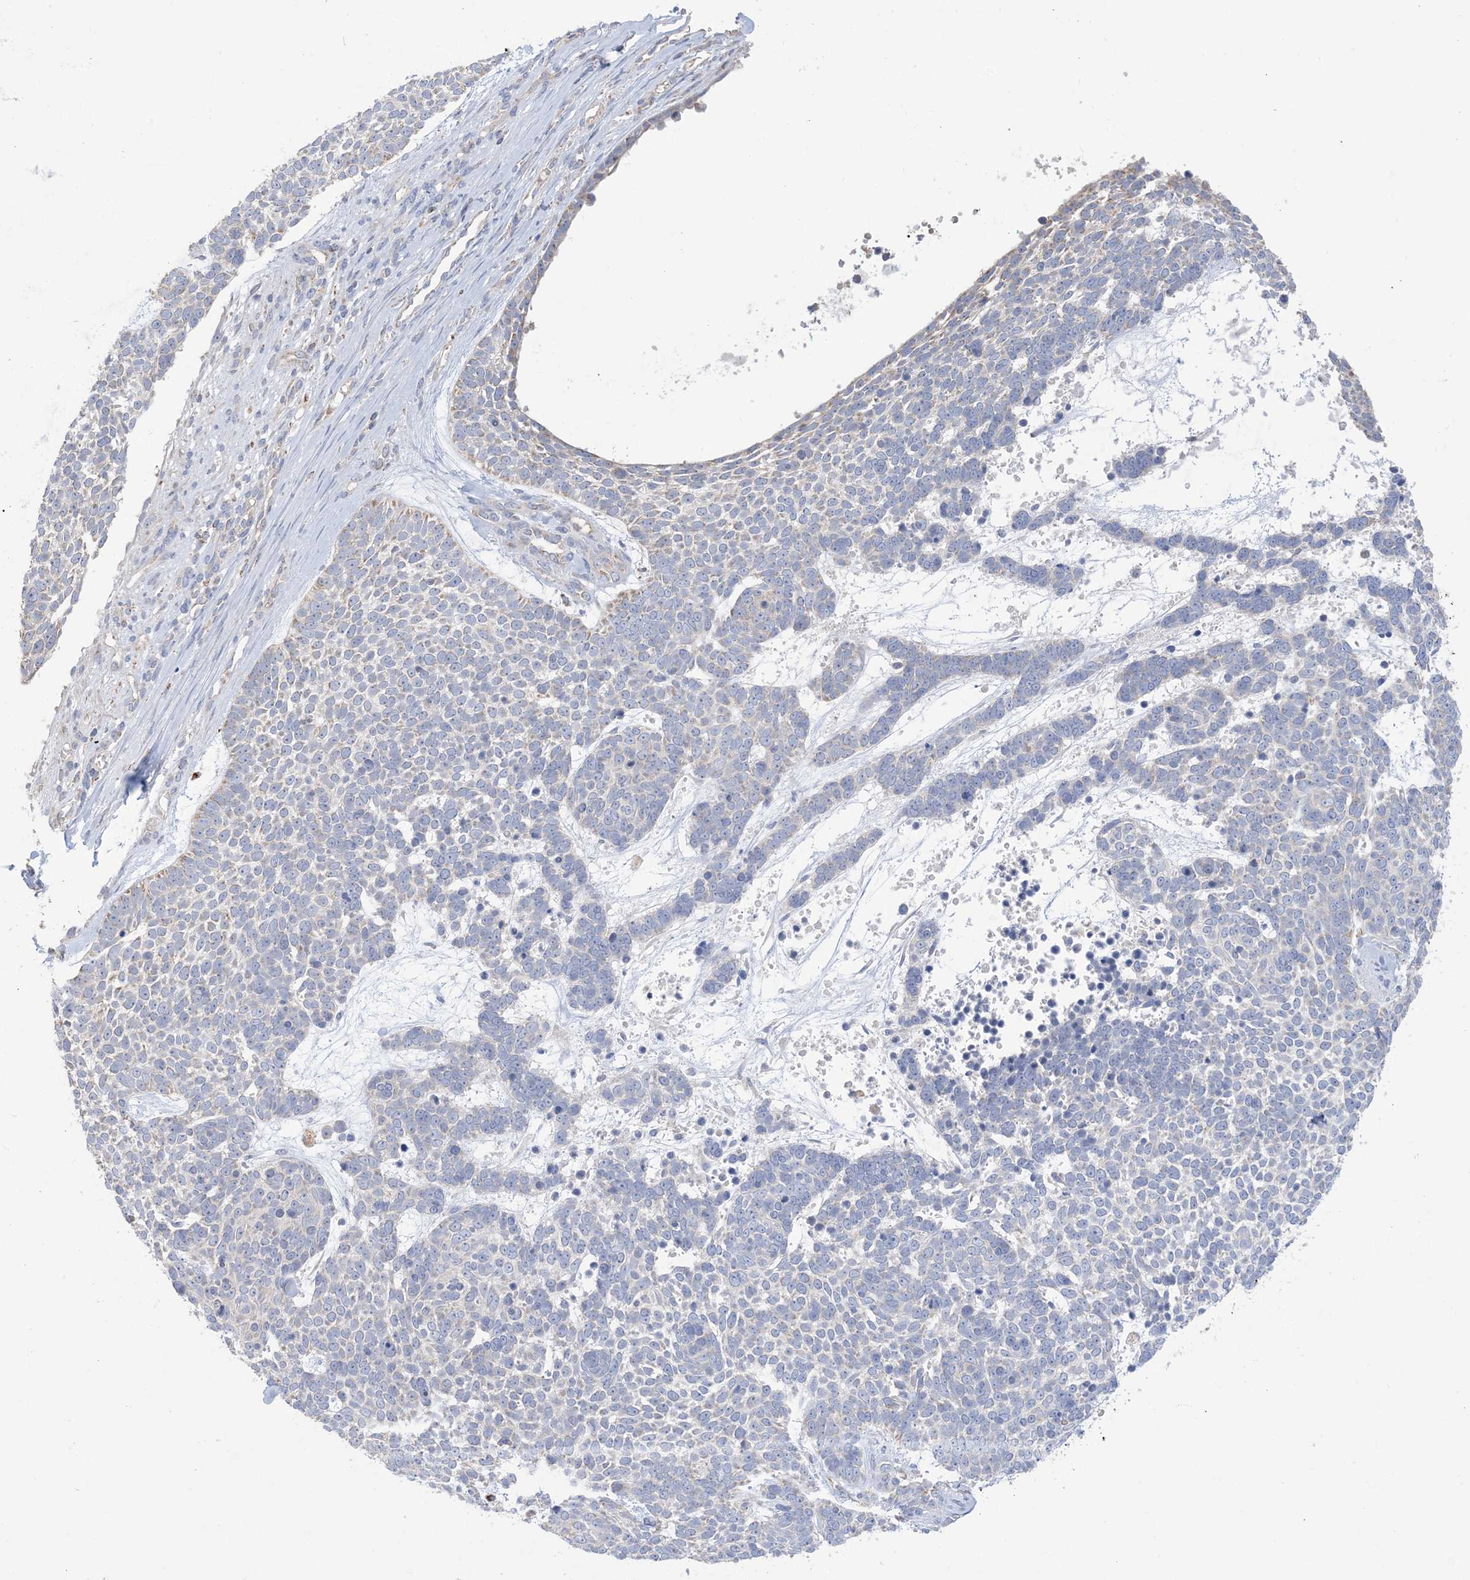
{"staining": {"intensity": "negative", "quantity": "none", "location": "none"}, "tissue": "skin cancer", "cell_type": "Tumor cells", "image_type": "cancer", "snomed": [{"axis": "morphology", "description": "Basal cell carcinoma"}, {"axis": "topography", "description": "Skin"}], "caption": "High power microscopy image of an immunohistochemistry (IHC) image of skin cancer, revealing no significant staining in tumor cells. (Stains: DAB IHC with hematoxylin counter stain, Microscopy: brightfield microscopy at high magnification).", "gene": "CLEC16A", "patient": {"sex": "female", "age": 81}}